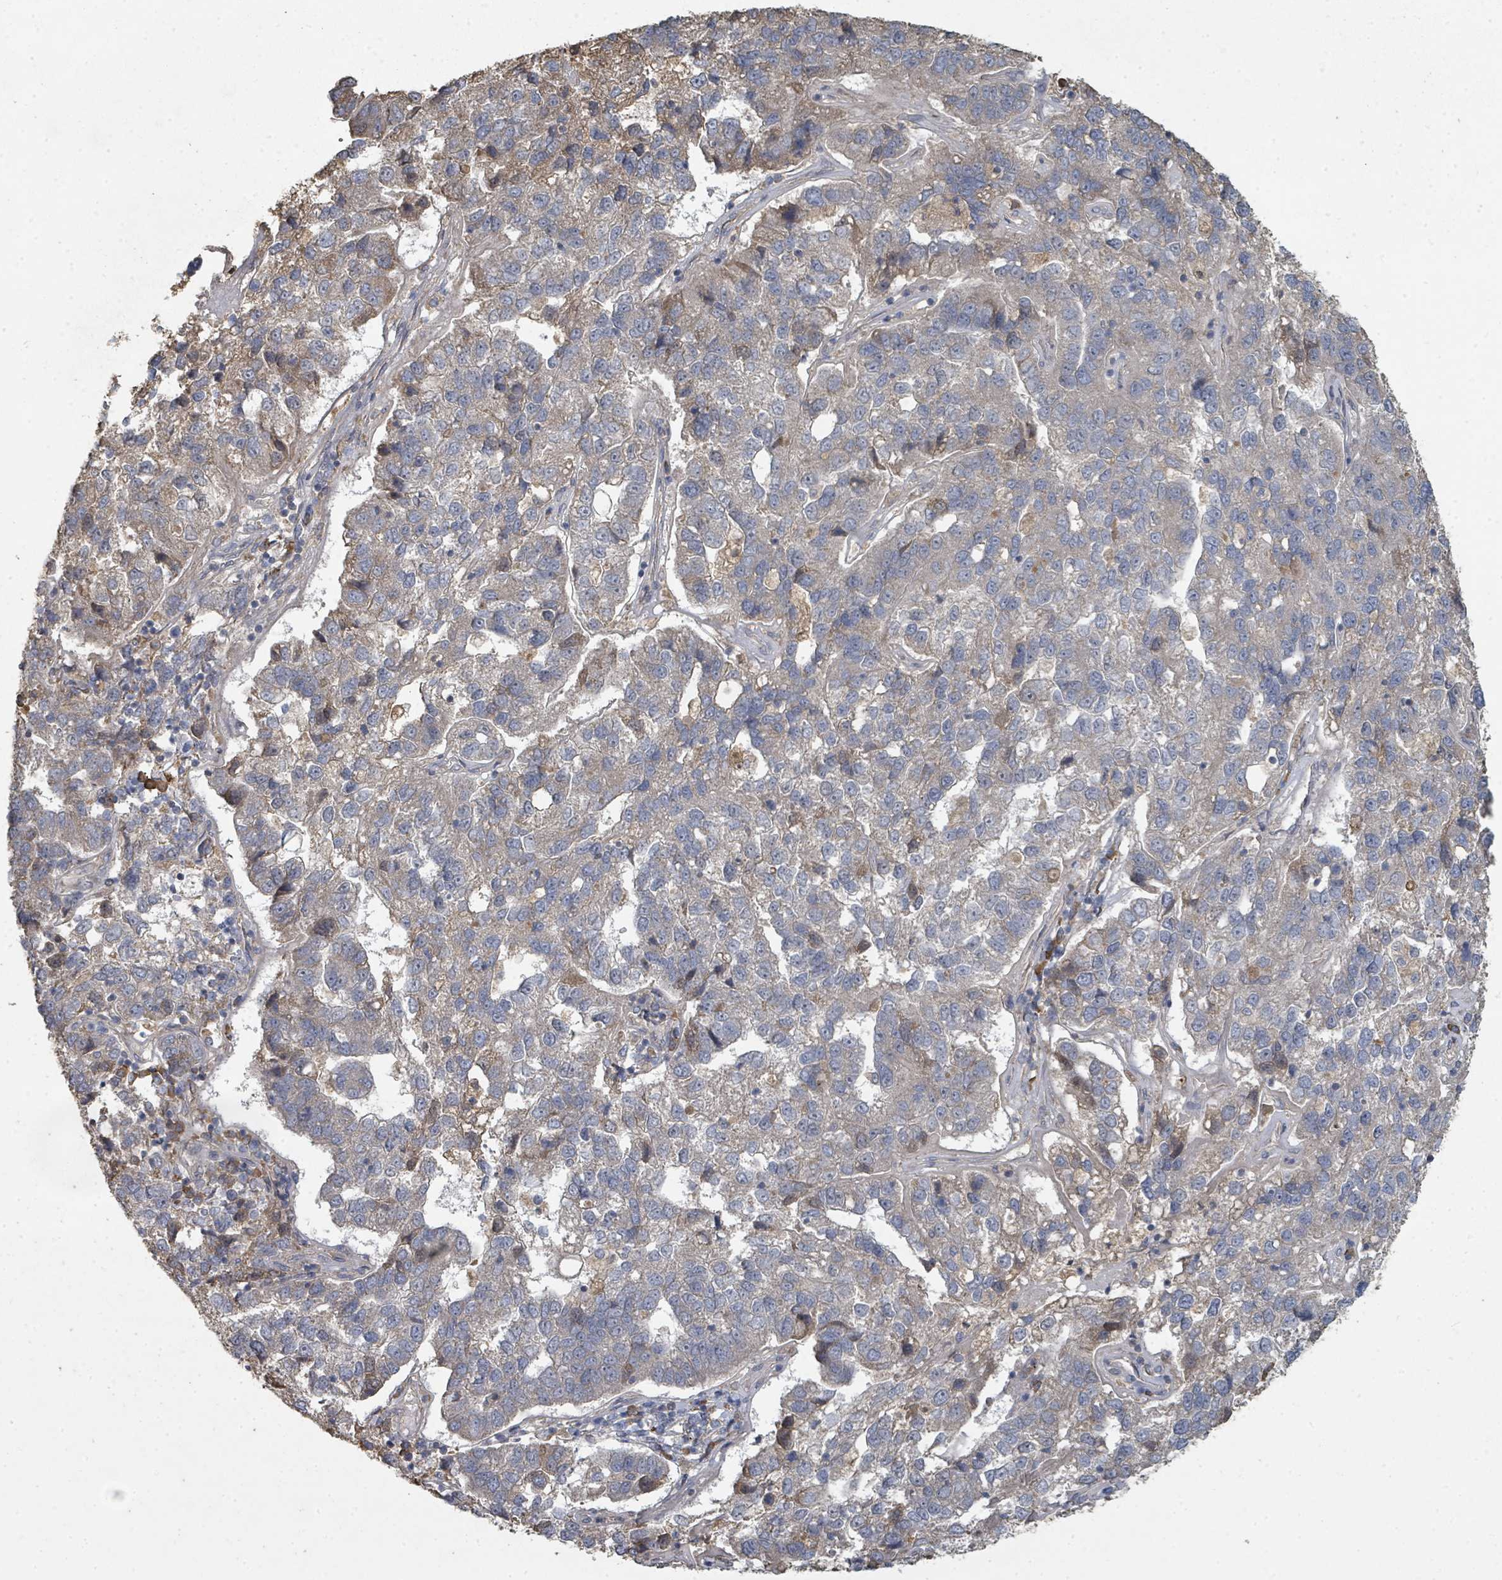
{"staining": {"intensity": "negative", "quantity": "none", "location": "none"}, "tissue": "pancreatic cancer", "cell_type": "Tumor cells", "image_type": "cancer", "snomed": [{"axis": "morphology", "description": "Adenocarcinoma, NOS"}, {"axis": "topography", "description": "Pancreas"}], "caption": "This is a image of IHC staining of pancreatic adenocarcinoma, which shows no staining in tumor cells. Nuclei are stained in blue.", "gene": "WDFY1", "patient": {"sex": "female", "age": 61}}